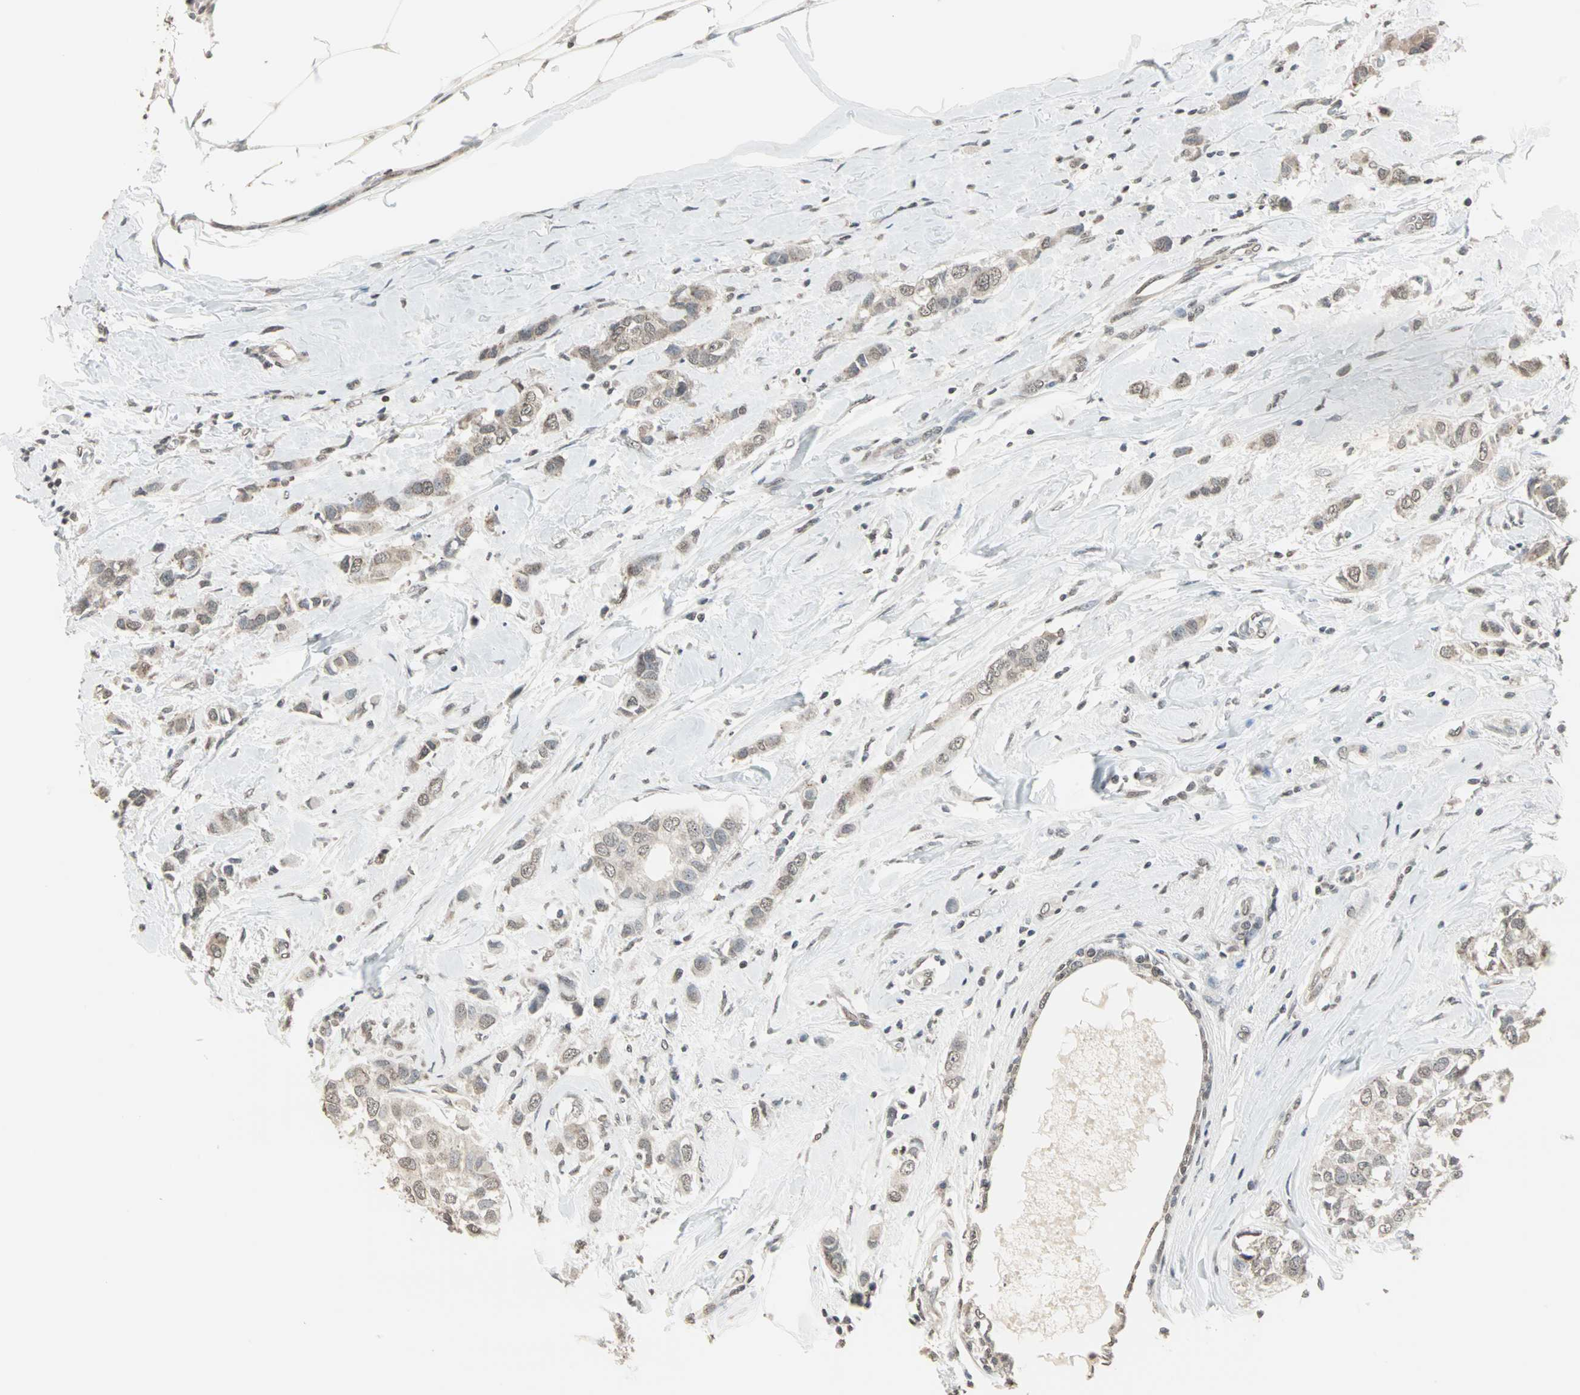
{"staining": {"intensity": "weak", "quantity": "25%-75%", "location": "cytoplasmic/membranous"}, "tissue": "breast cancer", "cell_type": "Tumor cells", "image_type": "cancer", "snomed": [{"axis": "morphology", "description": "Duct carcinoma"}, {"axis": "topography", "description": "Breast"}], "caption": "Immunohistochemistry (IHC) staining of breast cancer, which demonstrates low levels of weak cytoplasmic/membranous positivity in approximately 25%-75% of tumor cells indicating weak cytoplasmic/membranous protein expression. The staining was performed using DAB (brown) for protein detection and nuclei were counterstained in hematoxylin (blue).", "gene": "CBLC", "patient": {"sex": "female", "age": 50}}